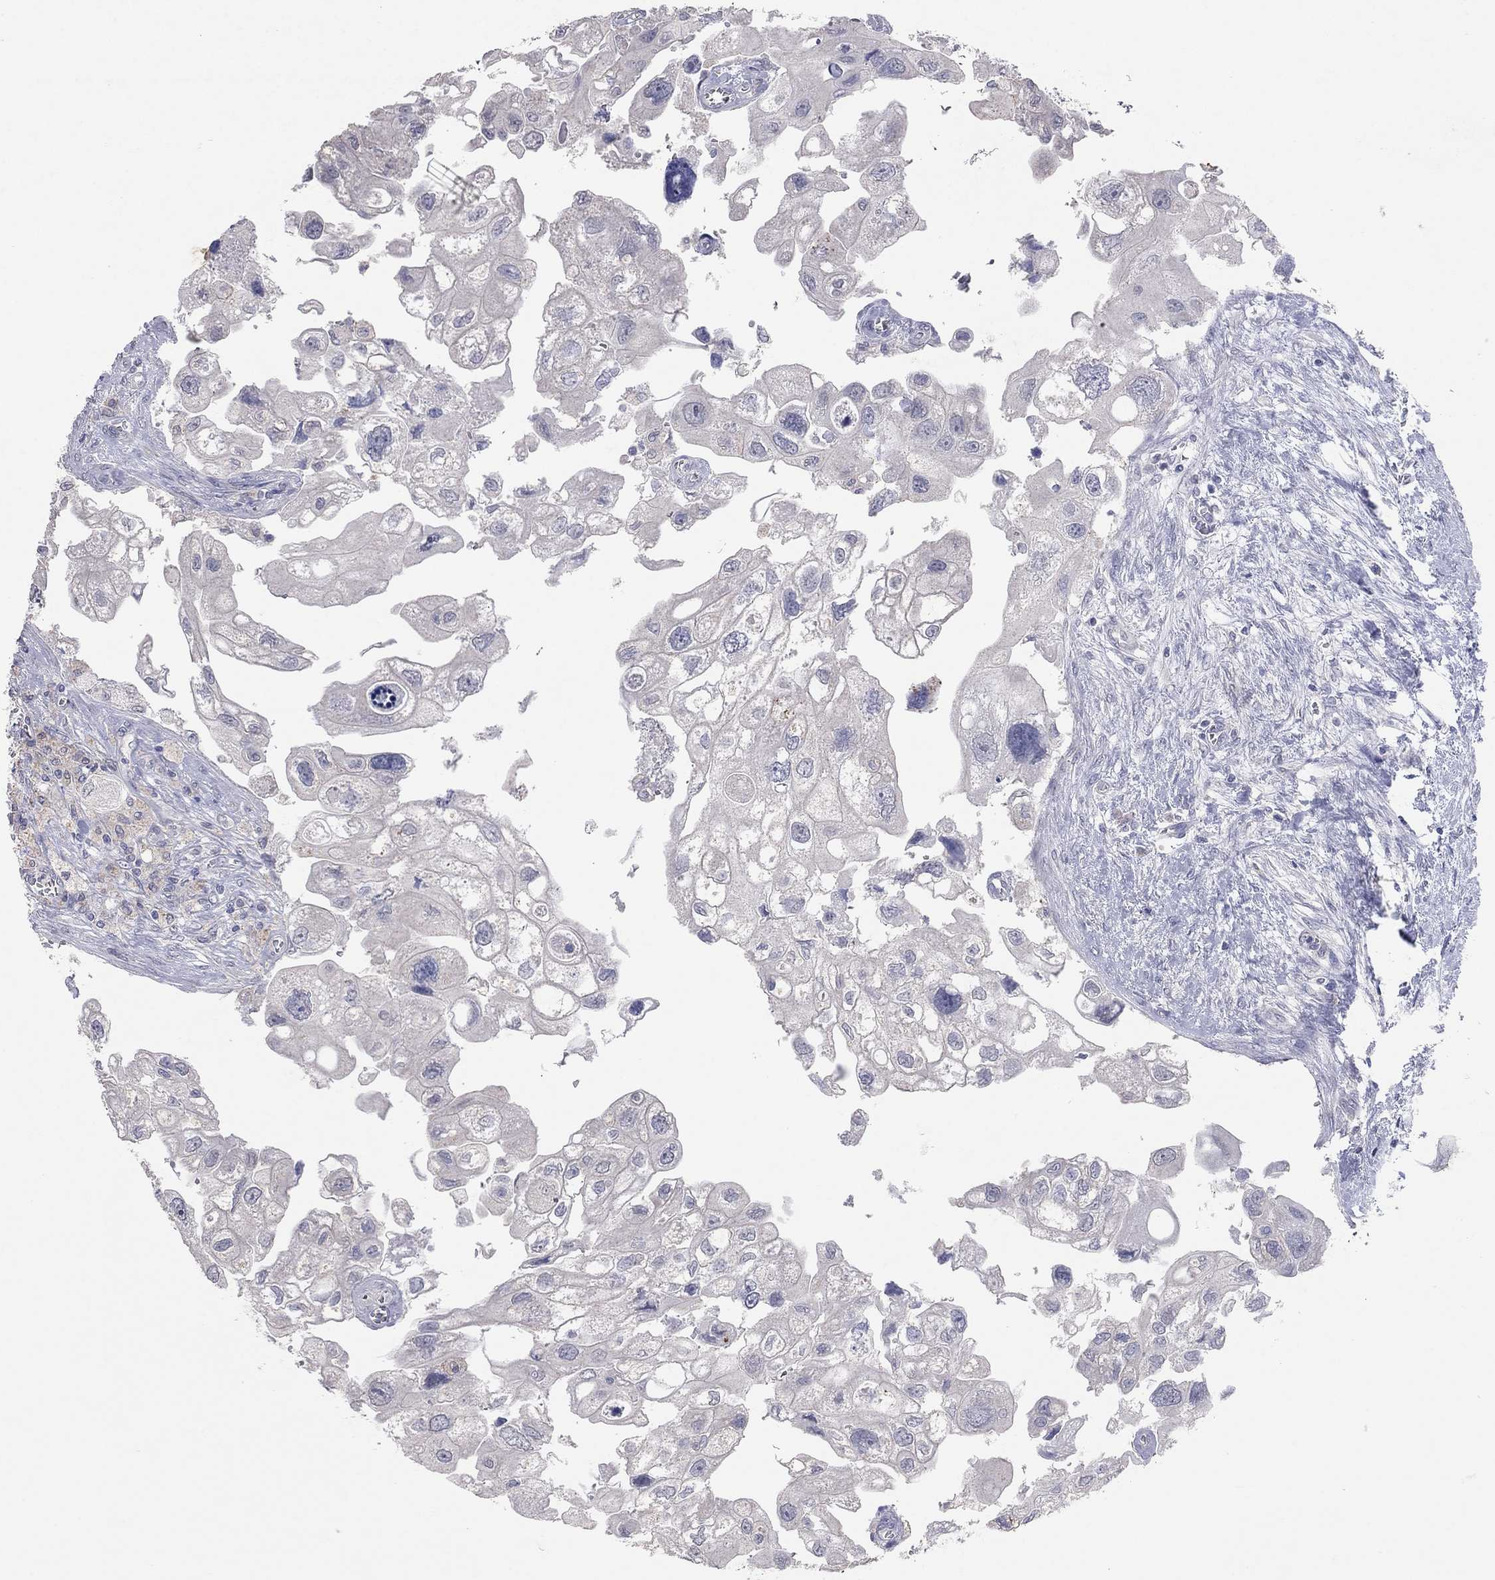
{"staining": {"intensity": "negative", "quantity": "none", "location": "none"}, "tissue": "urothelial cancer", "cell_type": "Tumor cells", "image_type": "cancer", "snomed": [{"axis": "morphology", "description": "Urothelial carcinoma, High grade"}, {"axis": "topography", "description": "Urinary bladder"}], "caption": "The immunohistochemistry (IHC) micrograph has no significant positivity in tumor cells of urothelial carcinoma (high-grade) tissue.", "gene": "MMP13", "patient": {"sex": "male", "age": 59}}